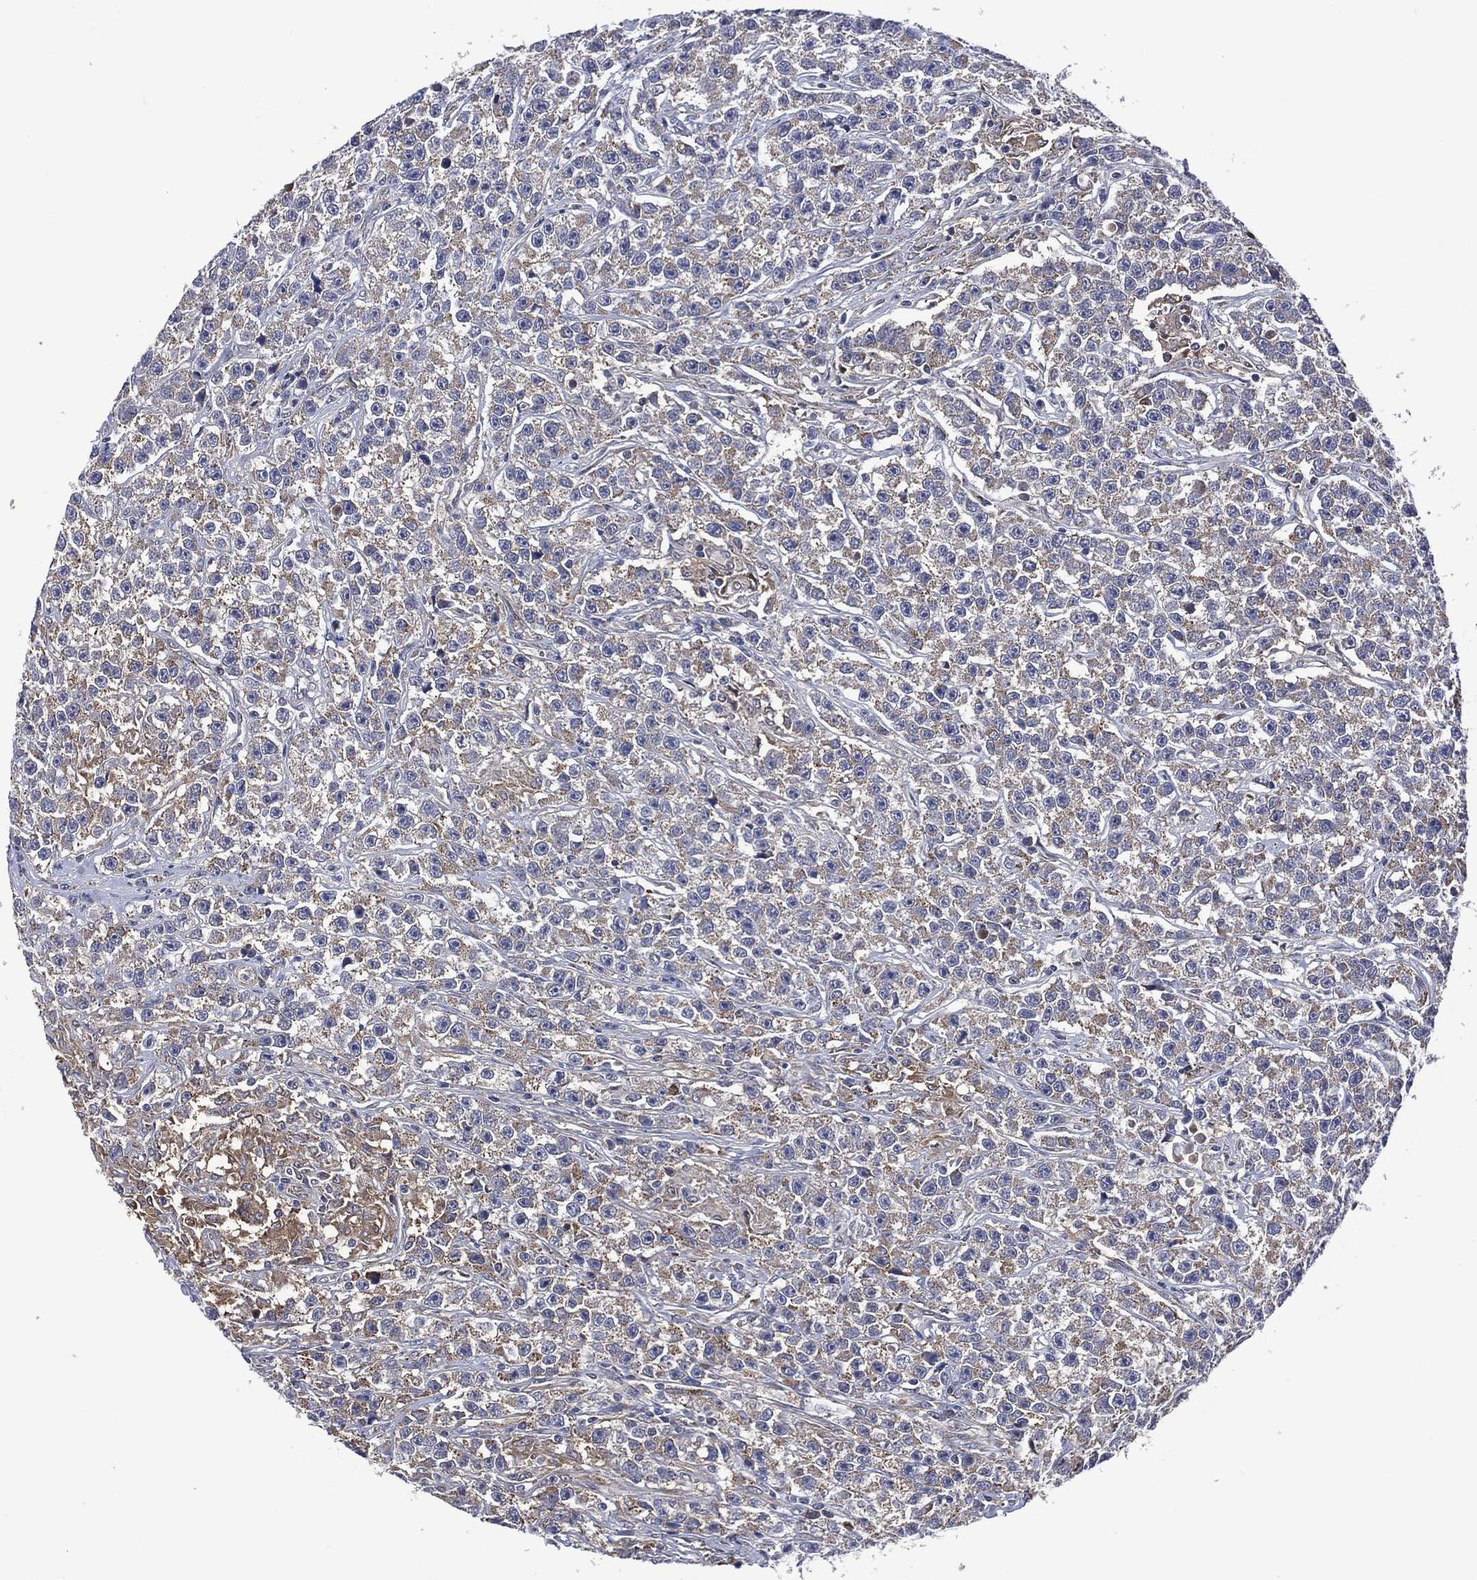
{"staining": {"intensity": "negative", "quantity": "none", "location": "none"}, "tissue": "testis cancer", "cell_type": "Tumor cells", "image_type": "cancer", "snomed": [{"axis": "morphology", "description": "Seminoma, NOS"}, {"axis": "topography", "description": "Testis"}], "caption": "Histopathology image shows no protein expression in tumor cells of testis seminoma tissue.", "gene": "HTD2", "patient": {"sex": "male", "age": 59}}